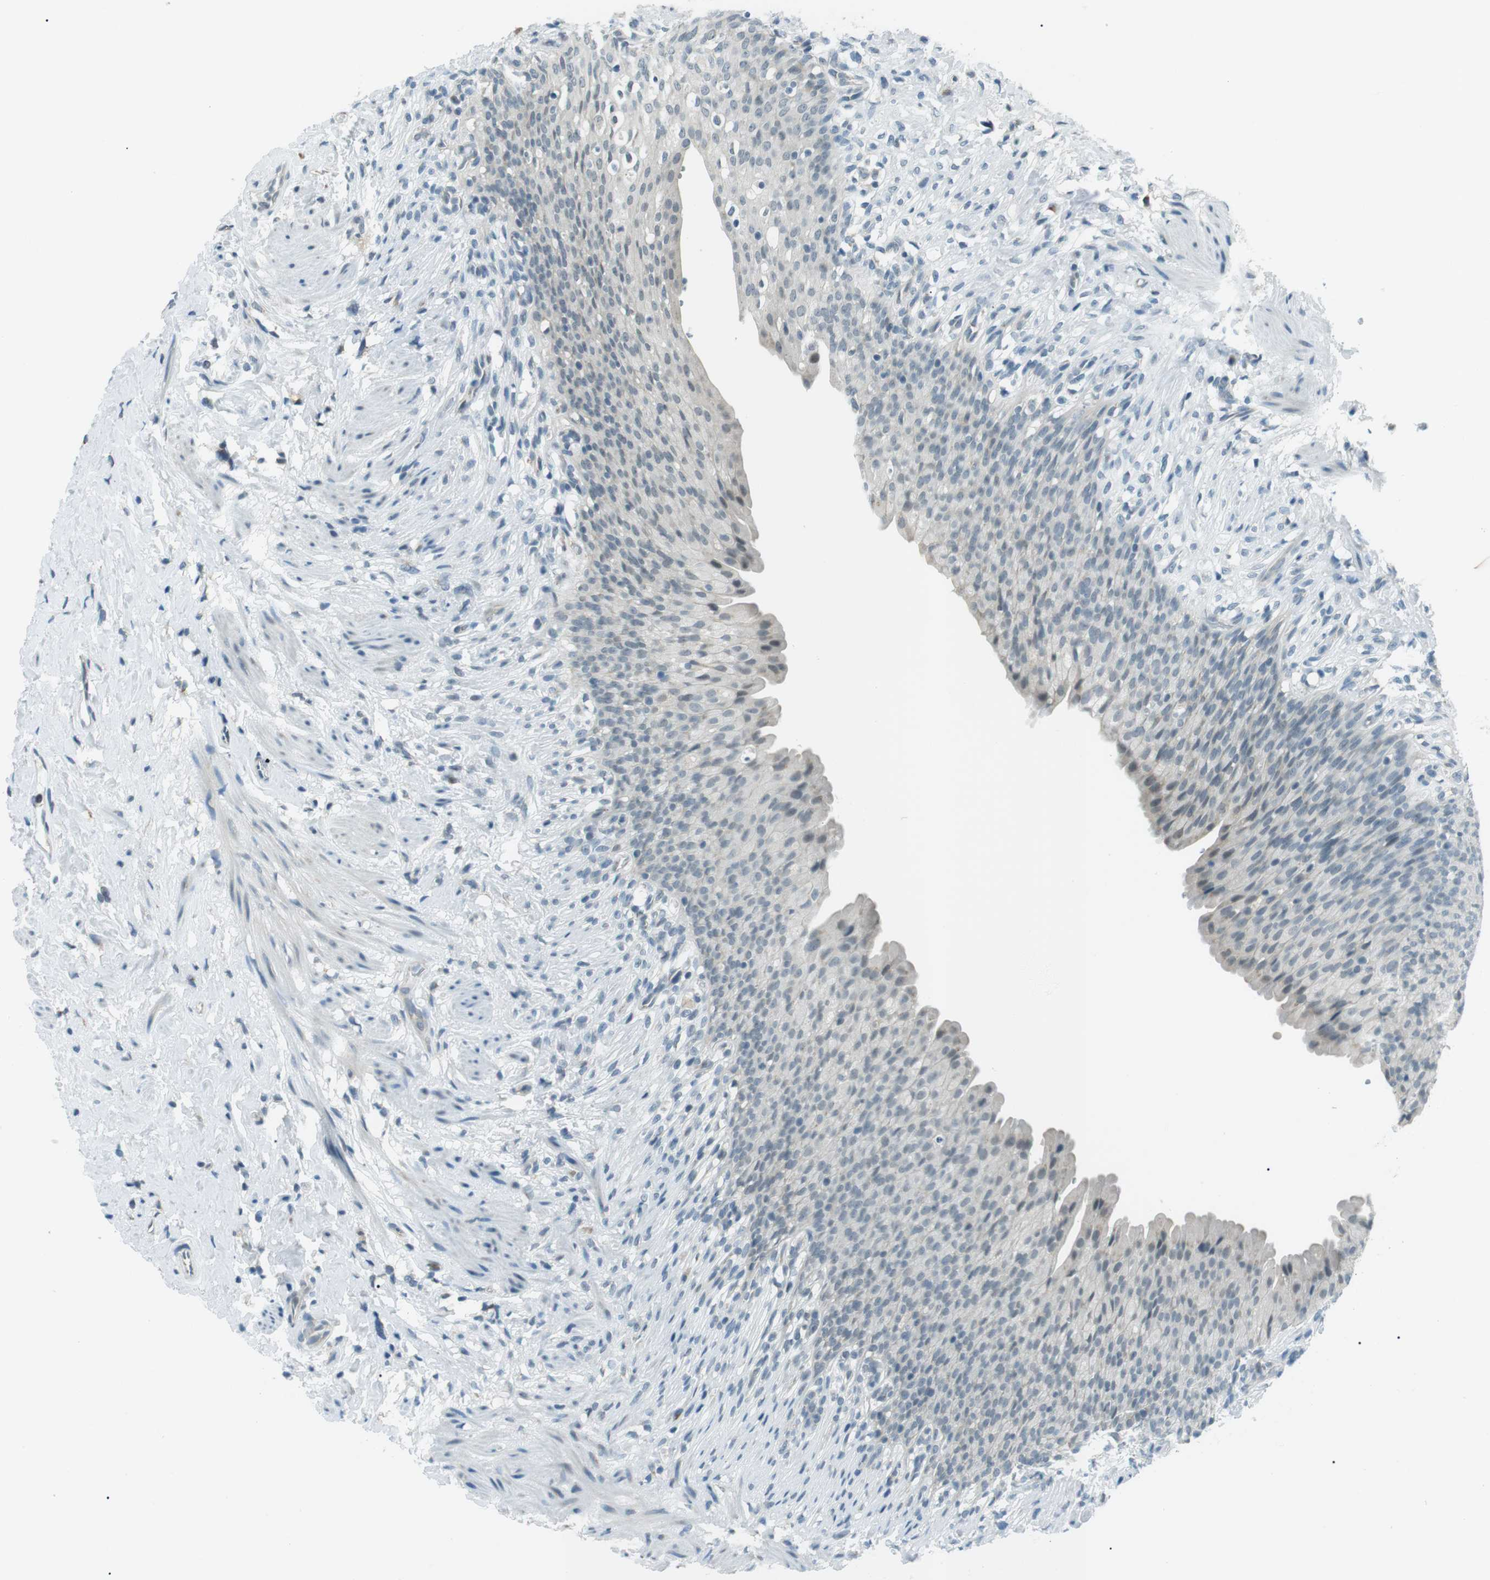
{"staining": {"intensity": "weak", "quantity": "<25%", "location": "nuclear"}, "tissue": "urinary bladder", "cell_type": "Urothelial cells", "image_type": "normal", "snomed": [{"axis": "morphology", "description": "Normal tissue, NOS"}, {"axis": "topography", "description": "Urinary bladder"}], "caption": "DAB immunohistochemical staining of unremarkable urinary bladder exhibits no significant staining in urothelial cells.", "gene": "ENSG00000289724", "patient": {"sex": "female", "age": 79}}